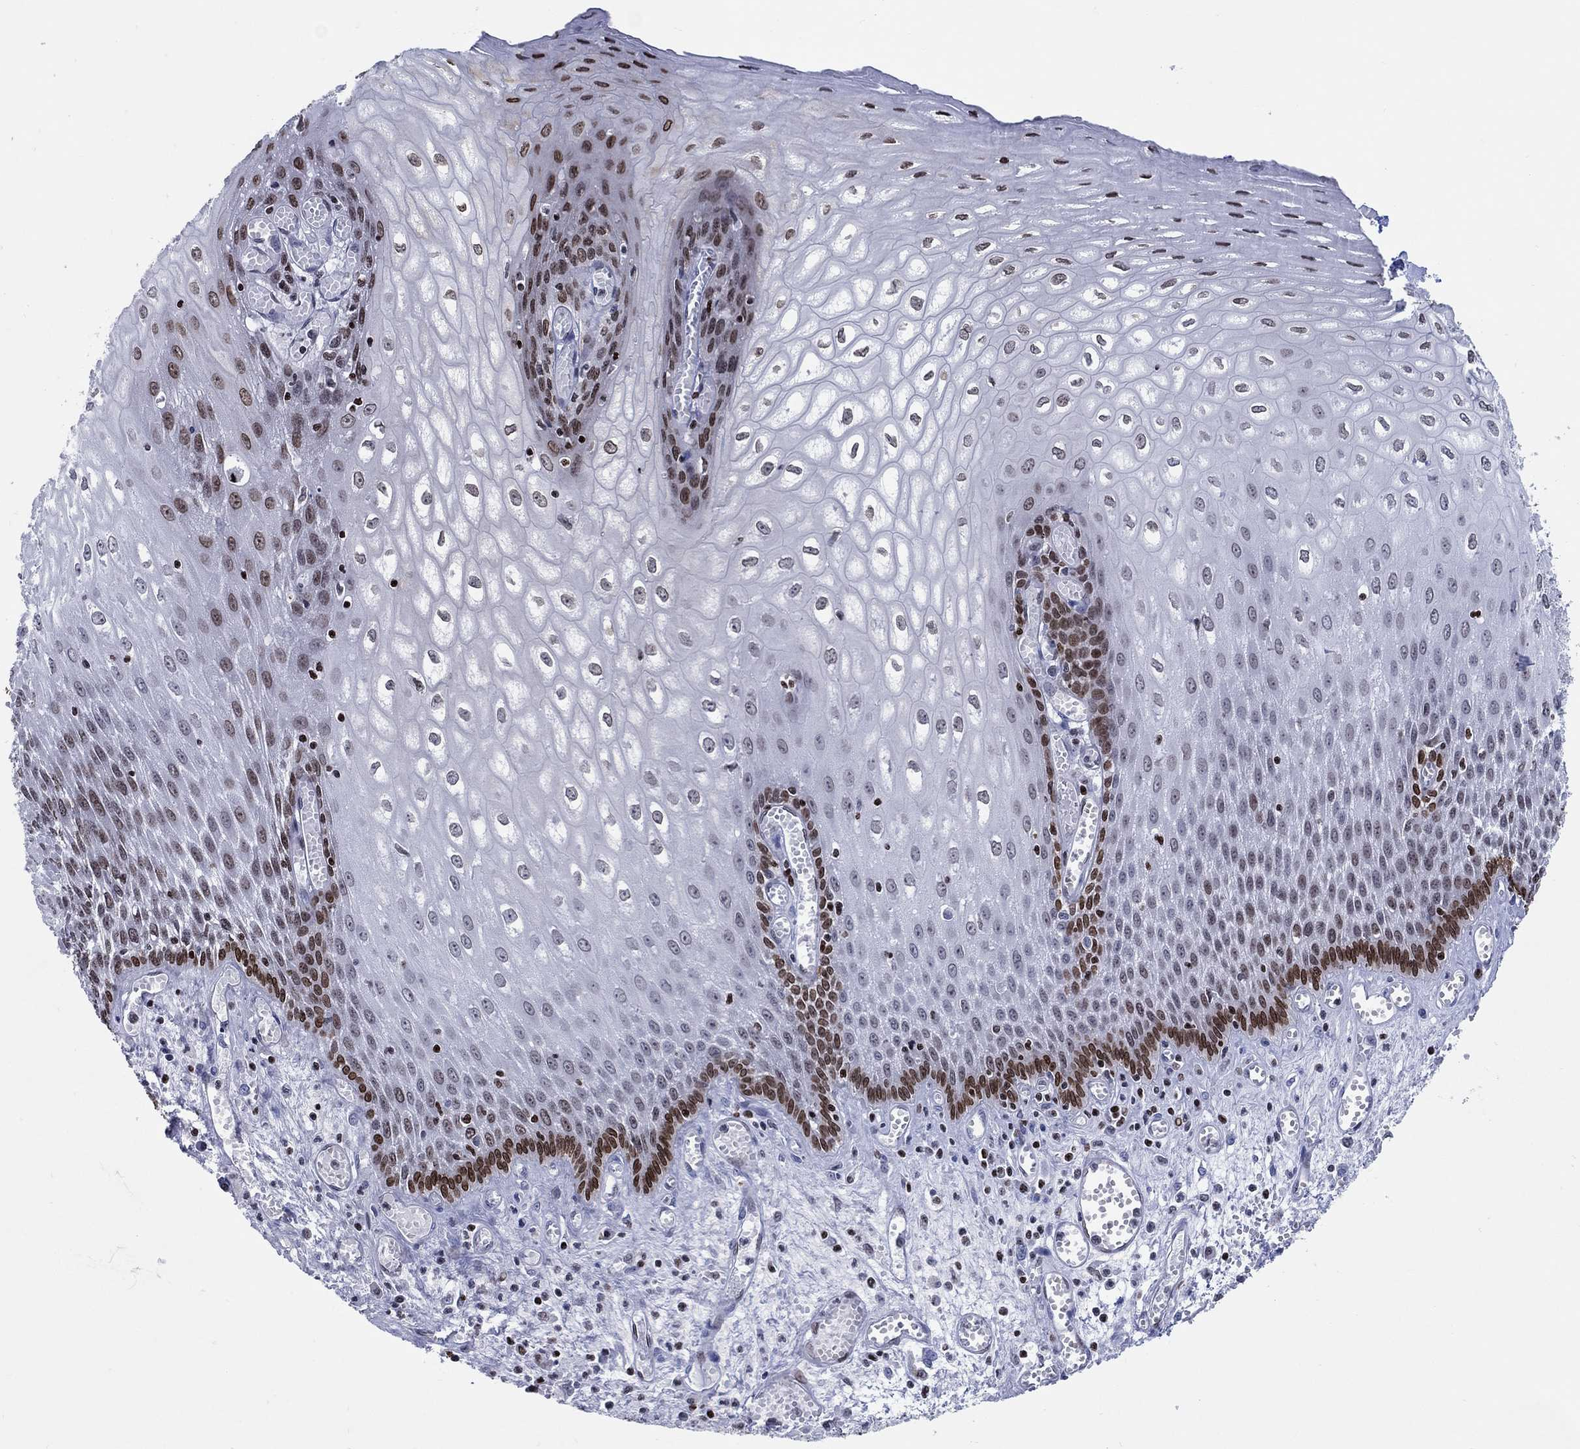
{"staining": {"intensity": "strong", "quantity": "25%-75%", "location": "nuclear"}, "tissue": "esophagus", "cell_type": "Squamous epithelial cells", "image_type": "normal", "snomed": [{"axis": "morphology", "description": "Normal tissue, NOS"}, {"axis": "topography", "description": "Esophagus"}], "caption": "Protein staining of unremarkable esophagus shows strong nuclear positivity in about 25%-75% of squamous epithelial cells.", "gene": "HMGA1", "patient": {"sex": "male", "age": 58}}